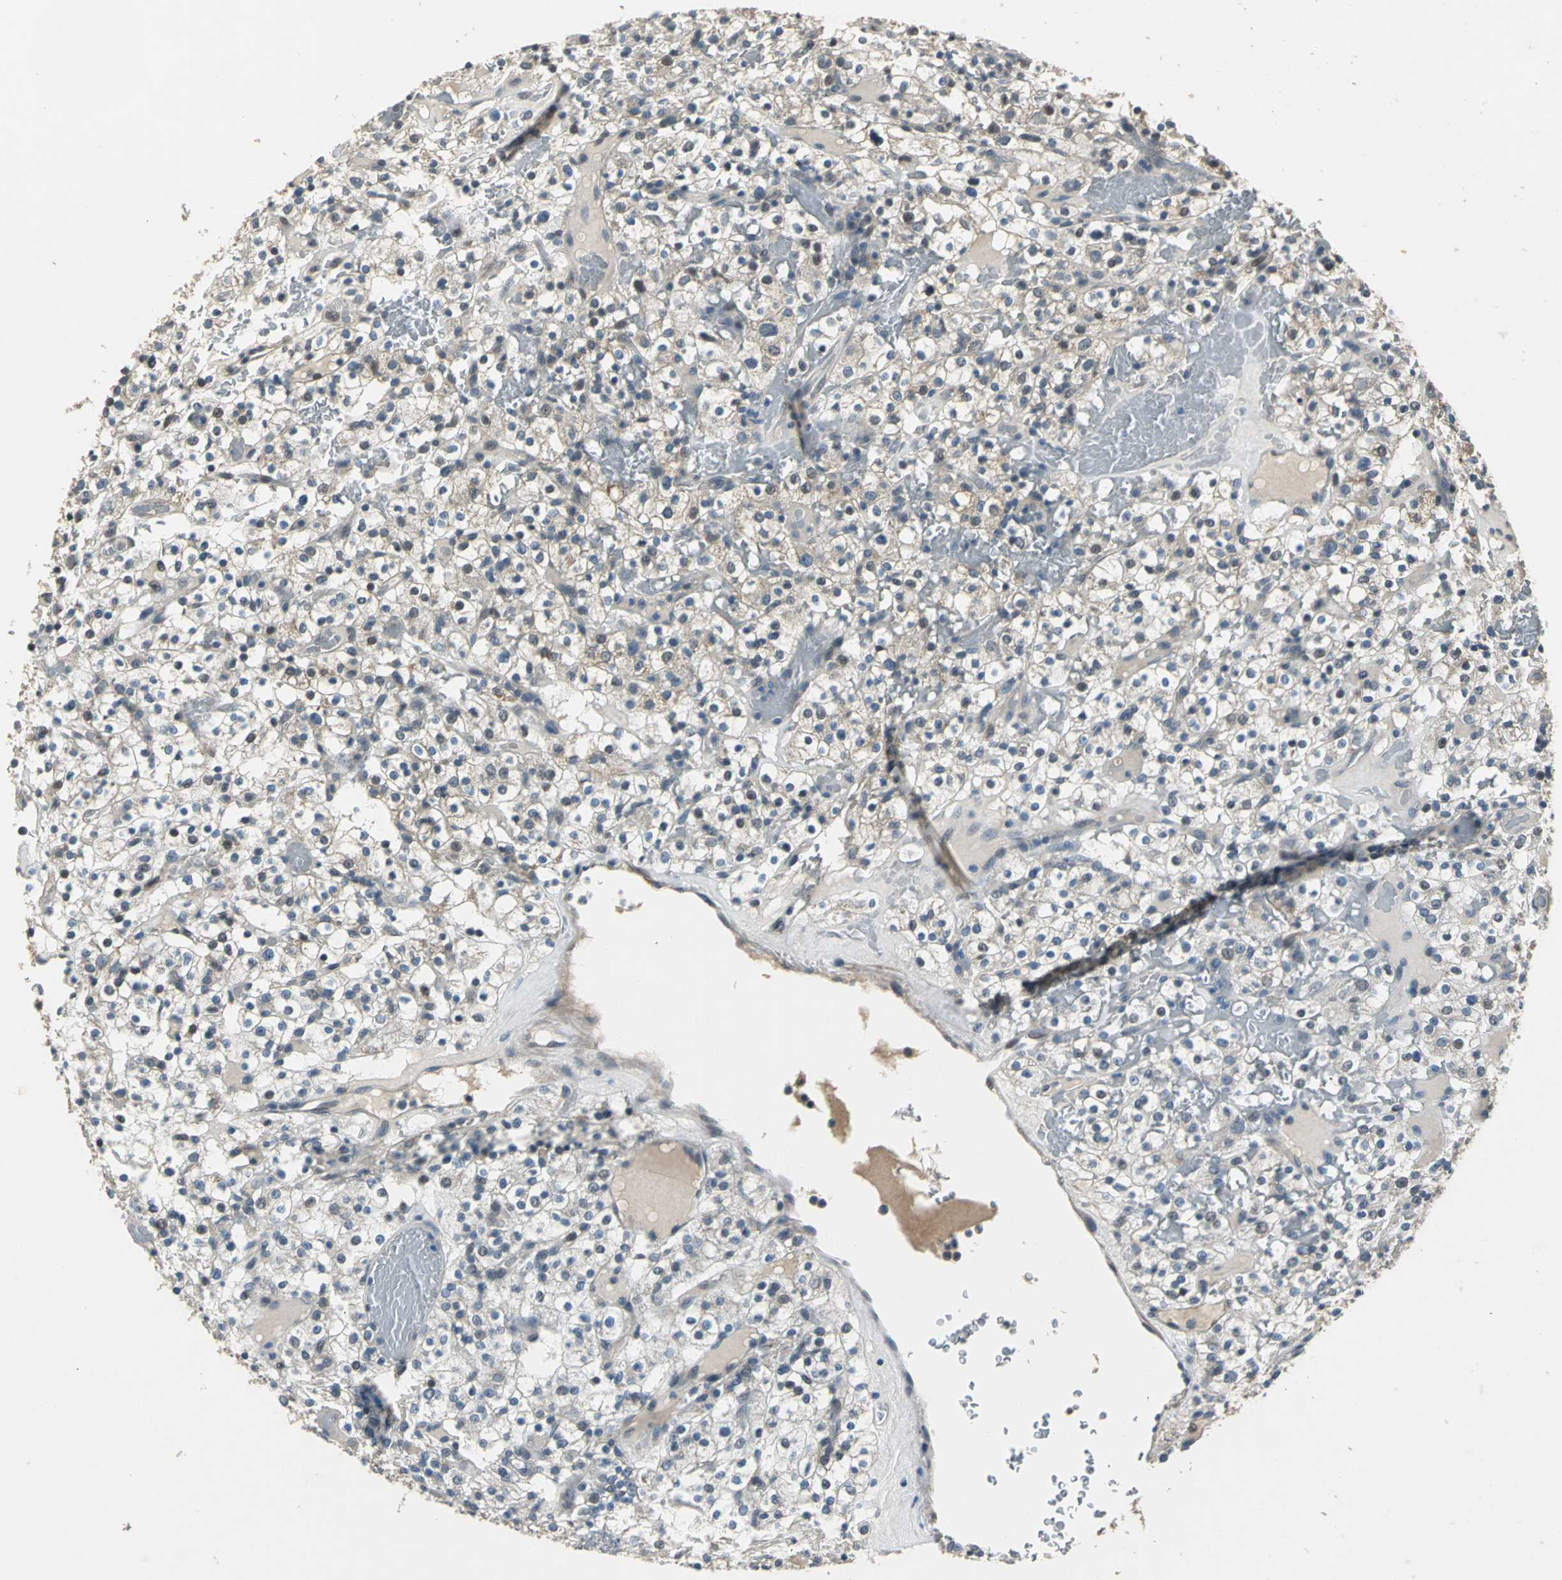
{"staining": {"intensity": "weak", "quantity": "<25%", "location": "cytoplasmic/membranous"}, "tissue": "renal cancer", "cell_type": "Tumor cells", "image_type": "cancer", "snomed": [{"axis": "morphology", "description": "Normal tissue, NOS"}, {"axis": "morphology", "description": "Adenocarcinoma, NOS"}, {"axis": "topography", "description": "Kidney"}], "caption": "A high-resolution image shows immunohistochemistry (IHC) staining of renal adenocarcinoma, which displays no significant positivity in tumor cells. (Immunohistochemistry (ihc), brightfield microscopy, high magnification).", "gene": "JADE3", "patient": {"sex": "female", "age": 72}}